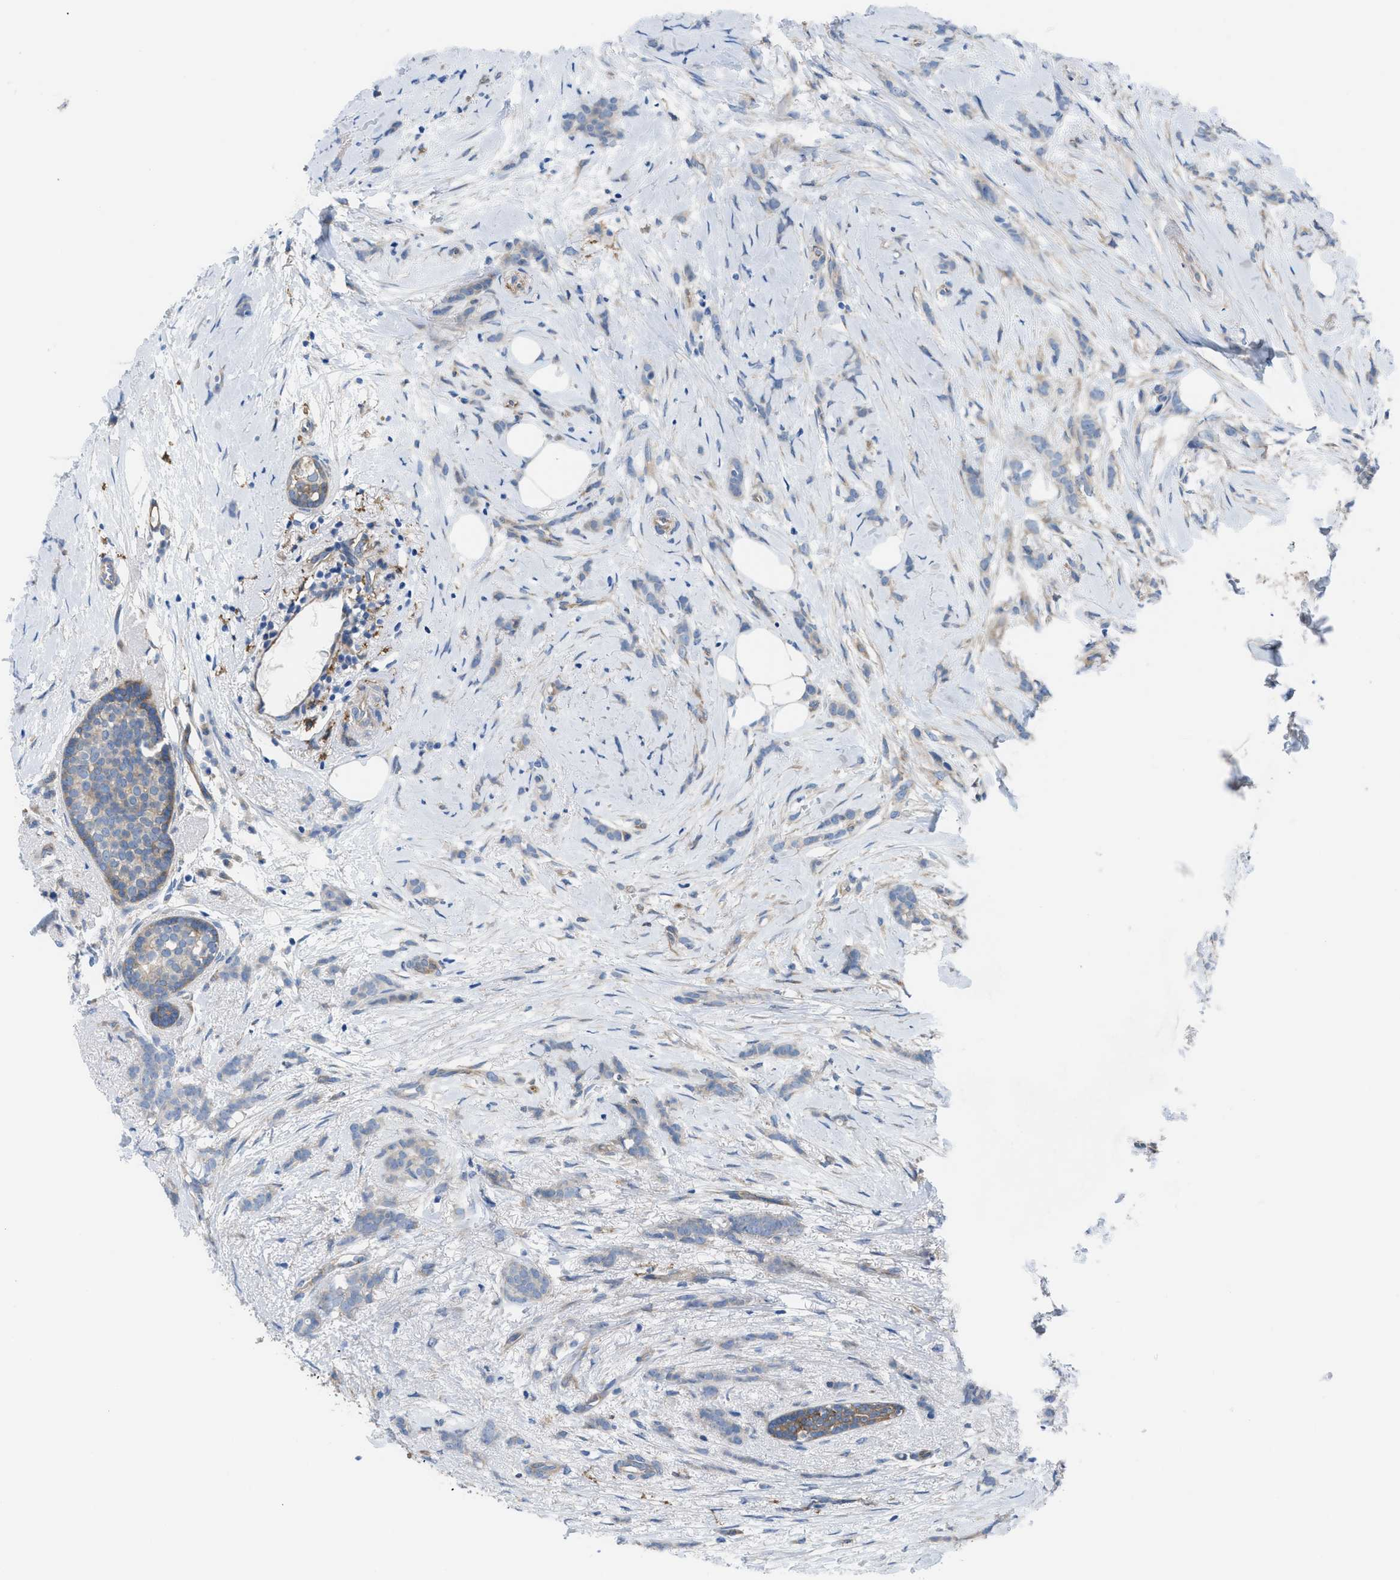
{"staining": {"intensity": "negative", "quantity": "none", "location": "none"}, "tissue": "breast cancer", "cell_type": "Tumor cells", "image_type": "cancer", "snomed": [{"axis": "morphology", "description": "Lobular carcinoma, in situ"}, {"axis": "morphology", "description": "Lobular carcinoma"}, {"axis": "topography", "description": "Breast"}], "caption": "IHC of human breast cancer shows no expression in tumor cells.", "gene": "EGFR", "patient": {"sex": "female", "age": 41}}